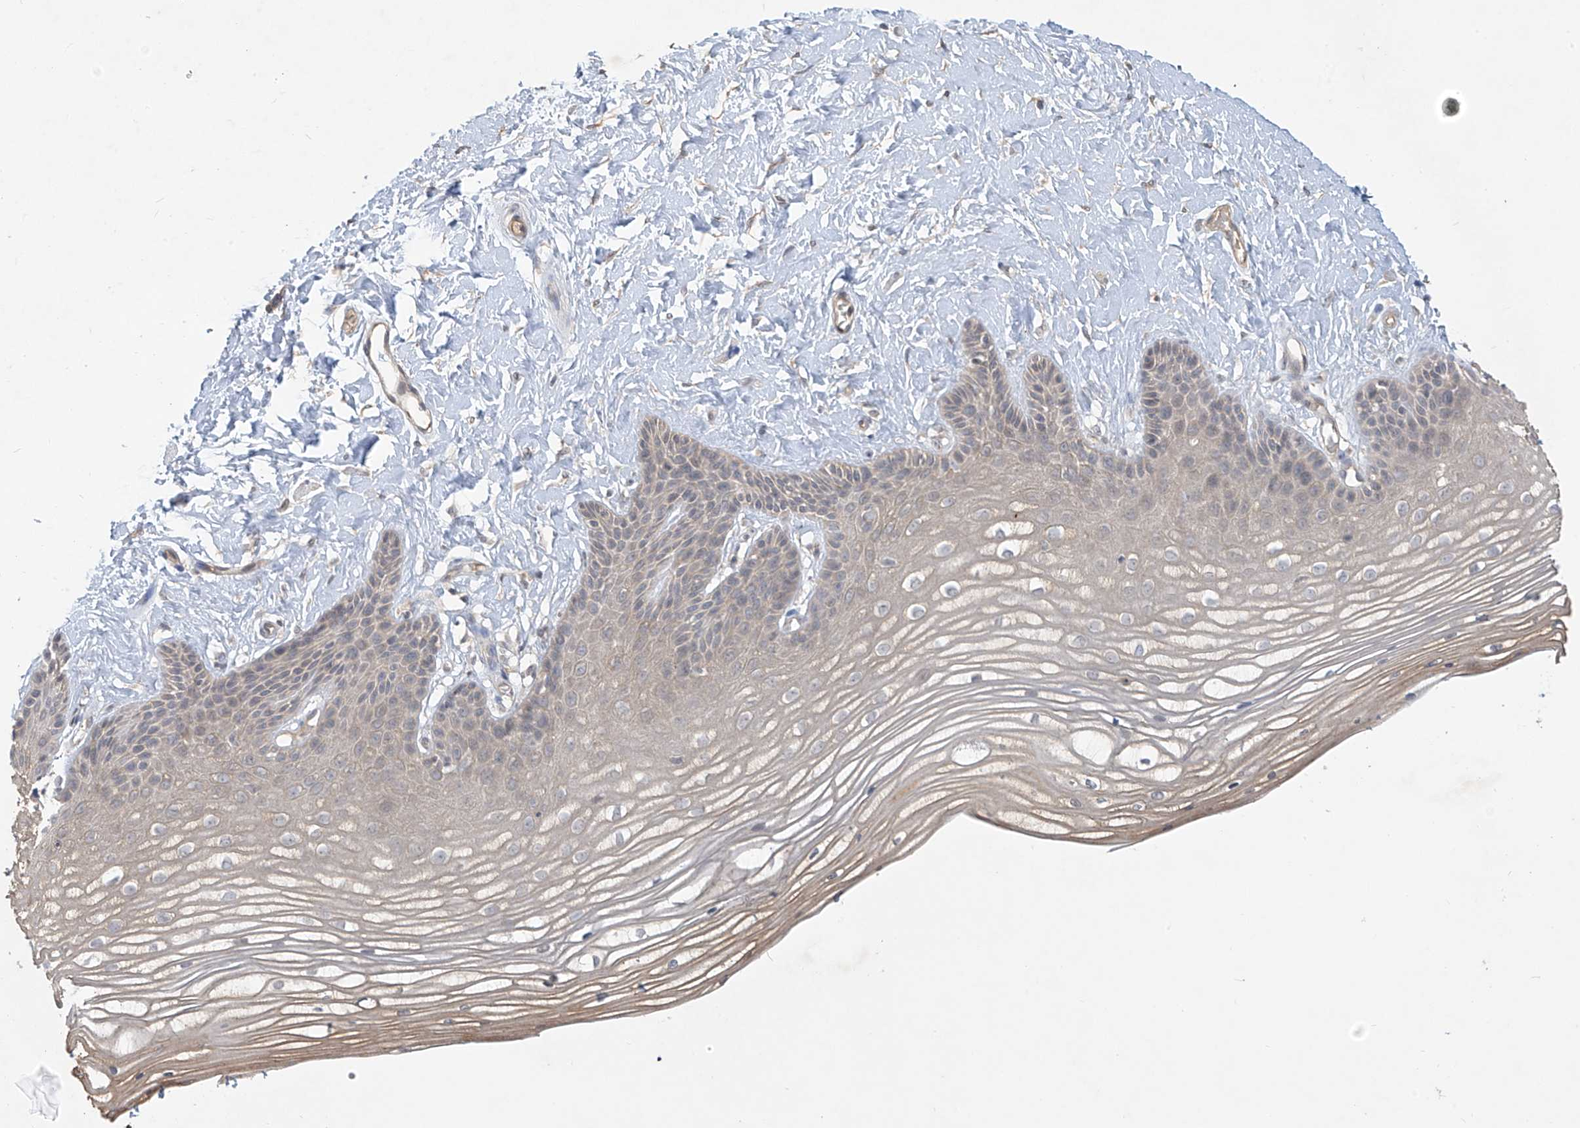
{"staining": {"intensity": "weak", "quantity": "25%-75%", "location": "cytoplasmic/membranous"}, "tissue": "vagina", "cell_type": "Squamous epithelial cells", "image_type": "normal", "snomed": [{"axis": "morphology", "description": "Normal tissue, NOS"}, {"axis": "topography", "description": "Vagina"}, {"axis": "topography", "description": "Cervix"}], "caption": "Immunohistochemistry of unremarkable human vagina reveals low levels of weak cytoplasmic/membranous positivity in approximately 25%-75% of squamous epithelial cells.", "gene": "DGKQ", "patient": {"sex": "female", "age": 40}}